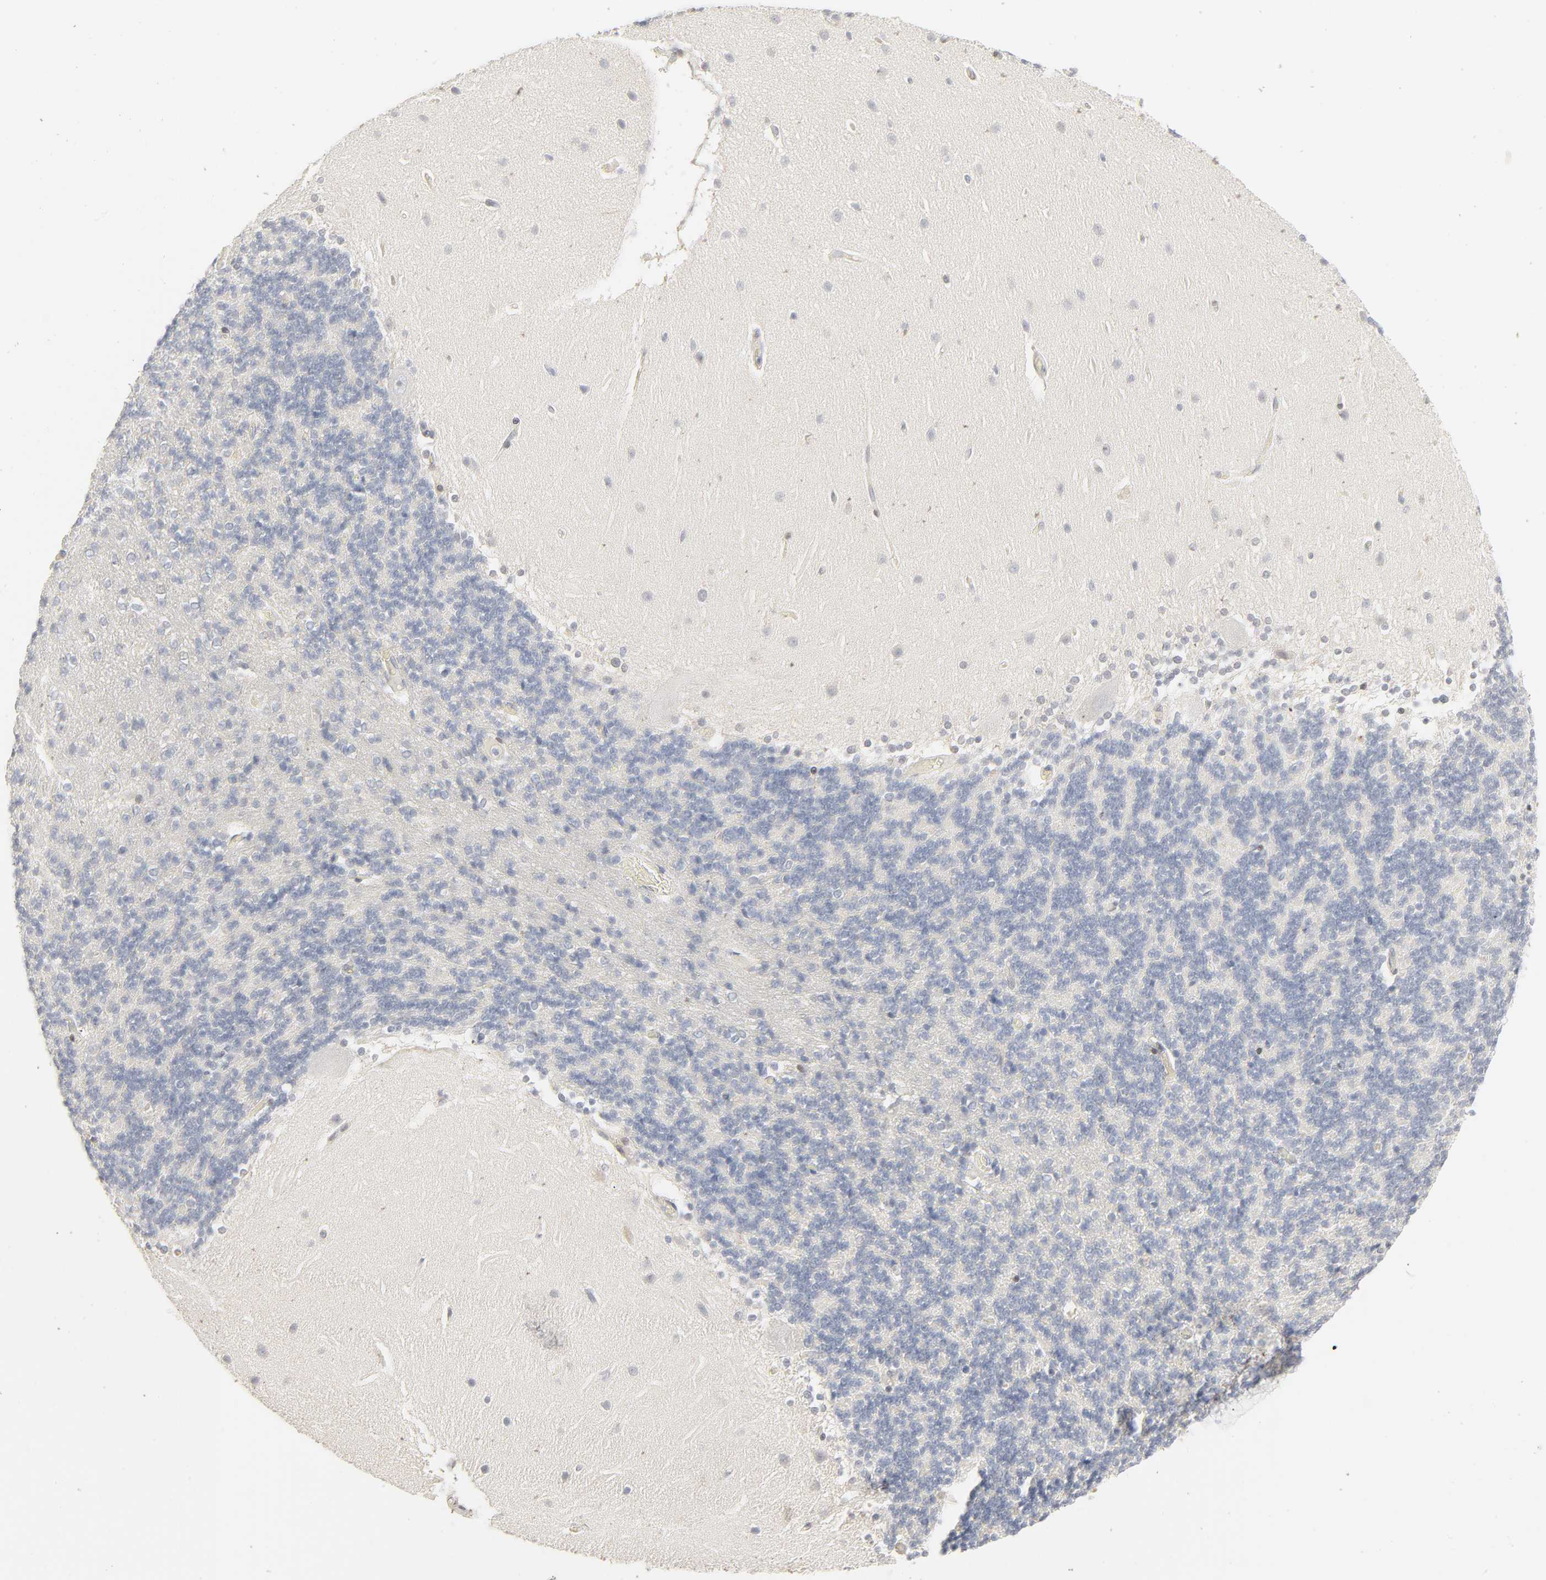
{"staining": {"intensity": "negative", "quantity": "none", "location": "none"}, "tissue": "cerebellum", "cell_type": "Cells in granular layer", "image_type": "normal", "snomed": [{"axis": "morphology", "description": "Normal tissue, NOS"}, {"axis": "topography", "description": "Cerebellum"}], "caption": "Micrograph shows no protein positivity in cells in granular layer of benign cerebellum.", "gene": "LGALS2", "patient": {"sex": "female", "age": 54}}